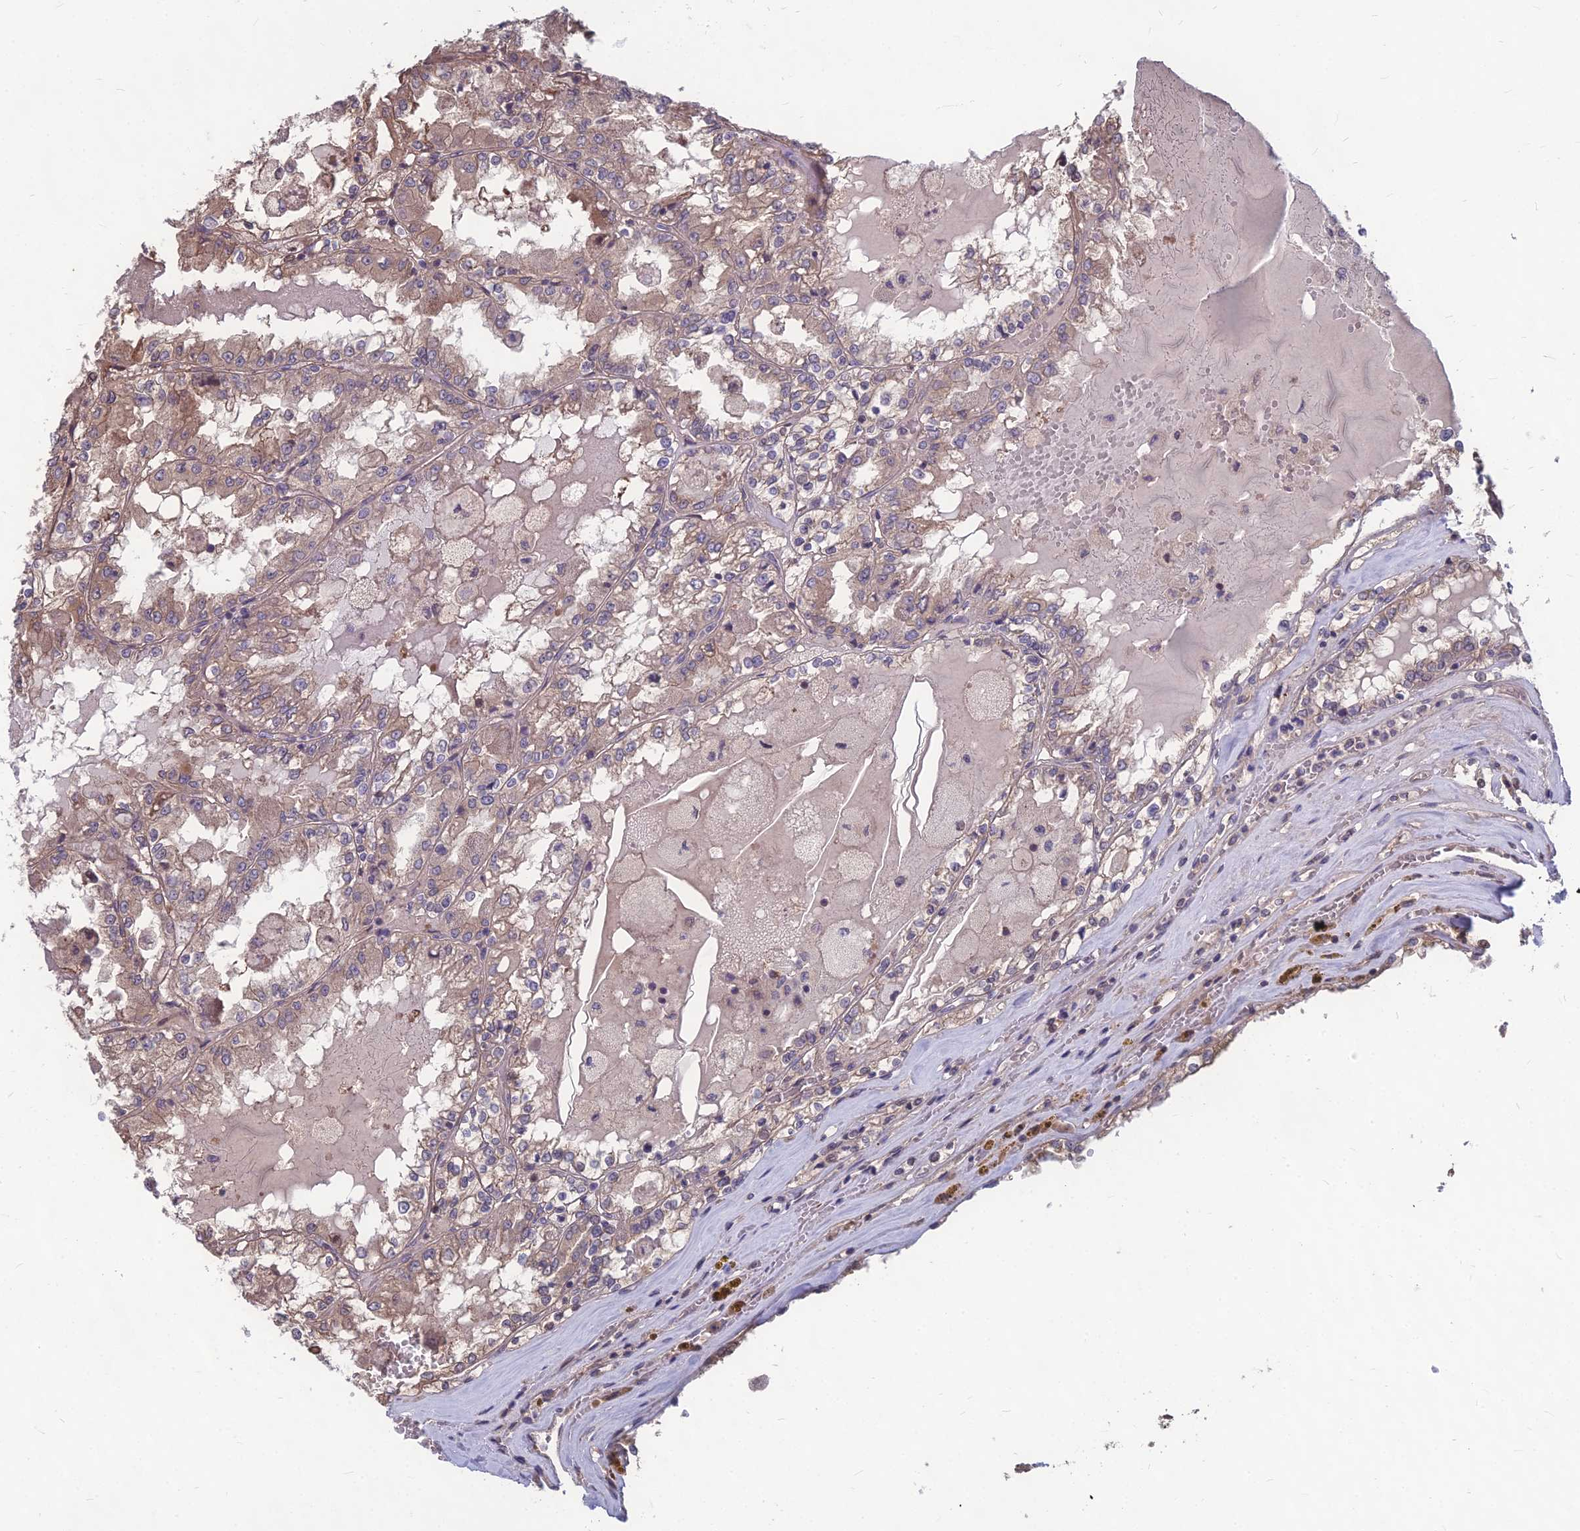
{"staining": {"intensity": "weak", "quantity": "25%-75%", "location": "cytoplasmic/membranous"}, "tissue": "renal cancer", "cell_type": "Tumor cells", "image_type": "cancer", "snomed": [{"axis": "morphology", "description": "Adenocarcinoma, NOS"}, {"axis": "topography", "description": "Kidney"}], "caption": "Brown immunohistochemical staining in renal adenocarcinoma exhibits weak cytoplasmic/membranous staining in about 25%-75% of tumor cells. The protein of interest is shown in brown color, while the nuclei are stained blue.", "gene": "LSM6", "patient": {"sex": "female", "age": 56}}